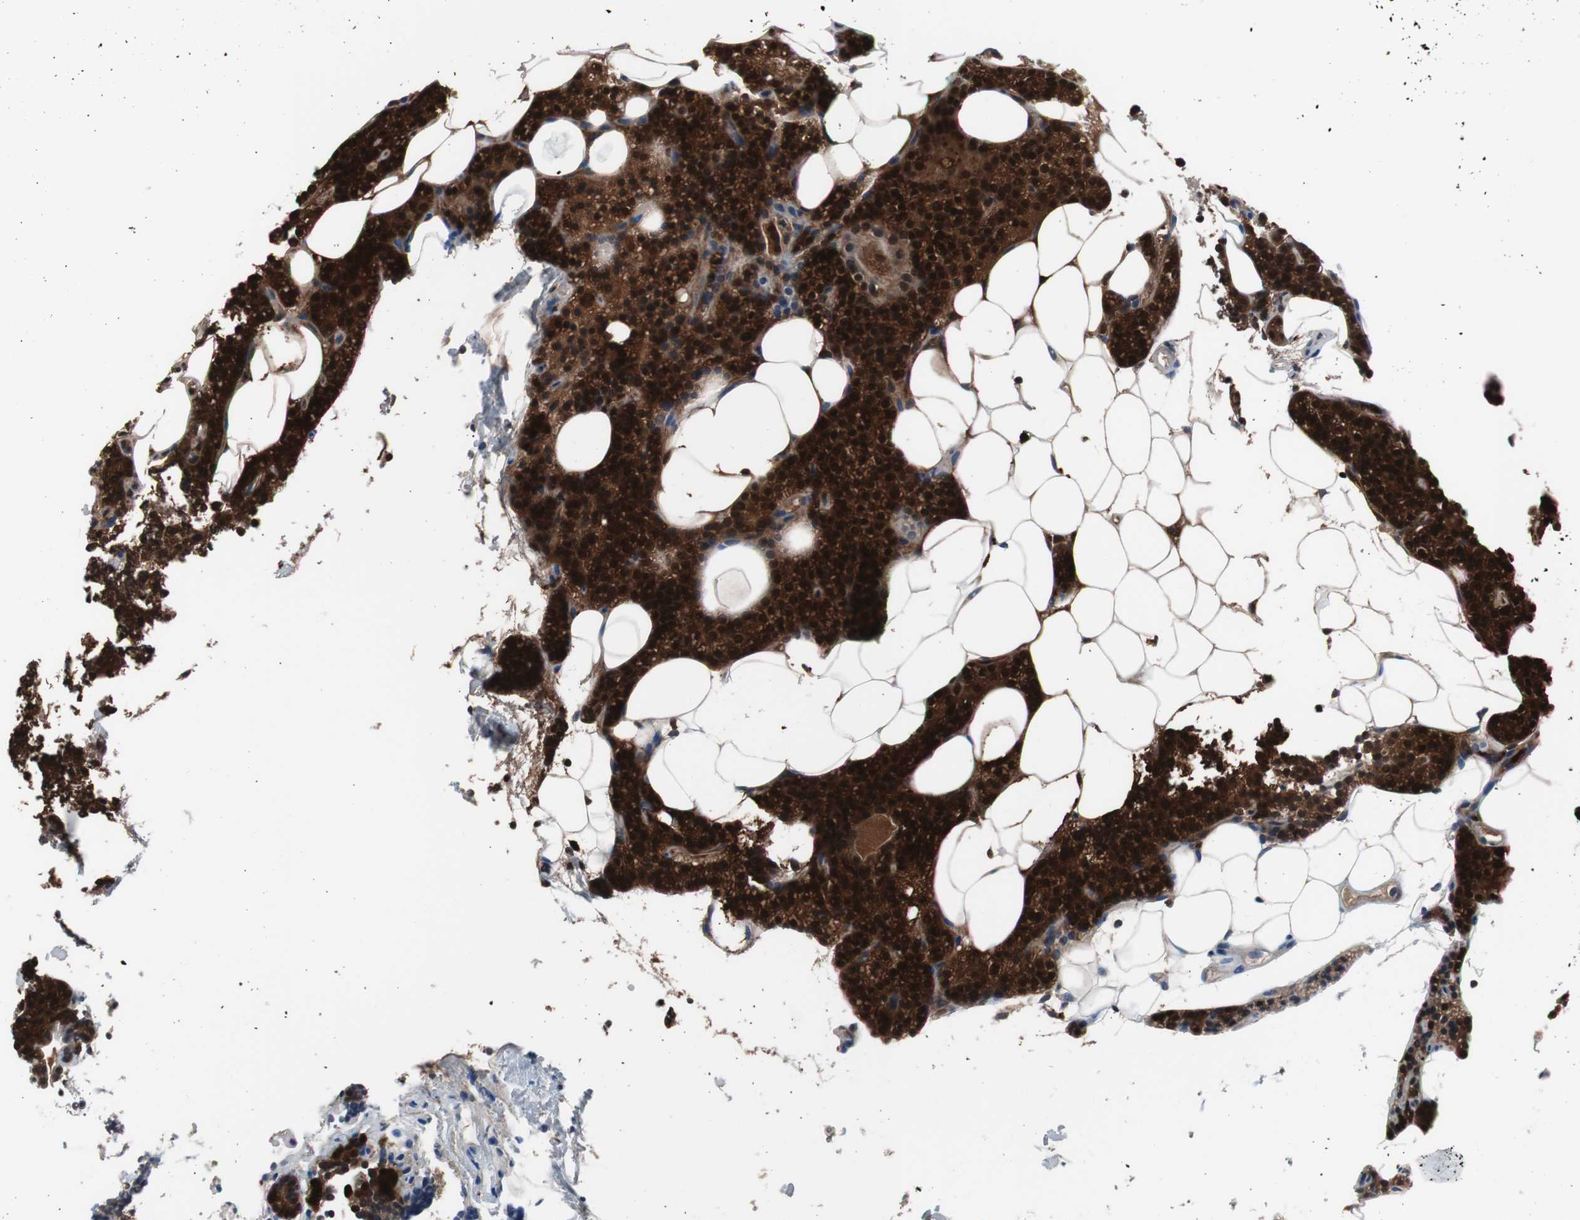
{"staining": {"intensity": "strong", "quantity": "25%-75%", "location": "cytoplasmic/membranous"}, "tissue": "parathyroid gland", "cell_type": "Glandular cells", "image_type": "normal", "snomed": [{"axis": "morphology", "description": "Normal tissue, NOS"}, {"axis": "topography", "description": "Parathyroid gland"}], "caption": "Immunohistochemical staining of unremarkable parathyroid gland shows high levels of strong cytoplasmic/membranous expression in approximately 25%-75% of glandular cells. The protein is stained brown, and the nuclei are stained in blue (DAB (3,3'-diaminobenzidine) IHC with brightfield microscopy, high magnification).", "gene": "SYK", "patient": {"sex": "male", "age": 66}}